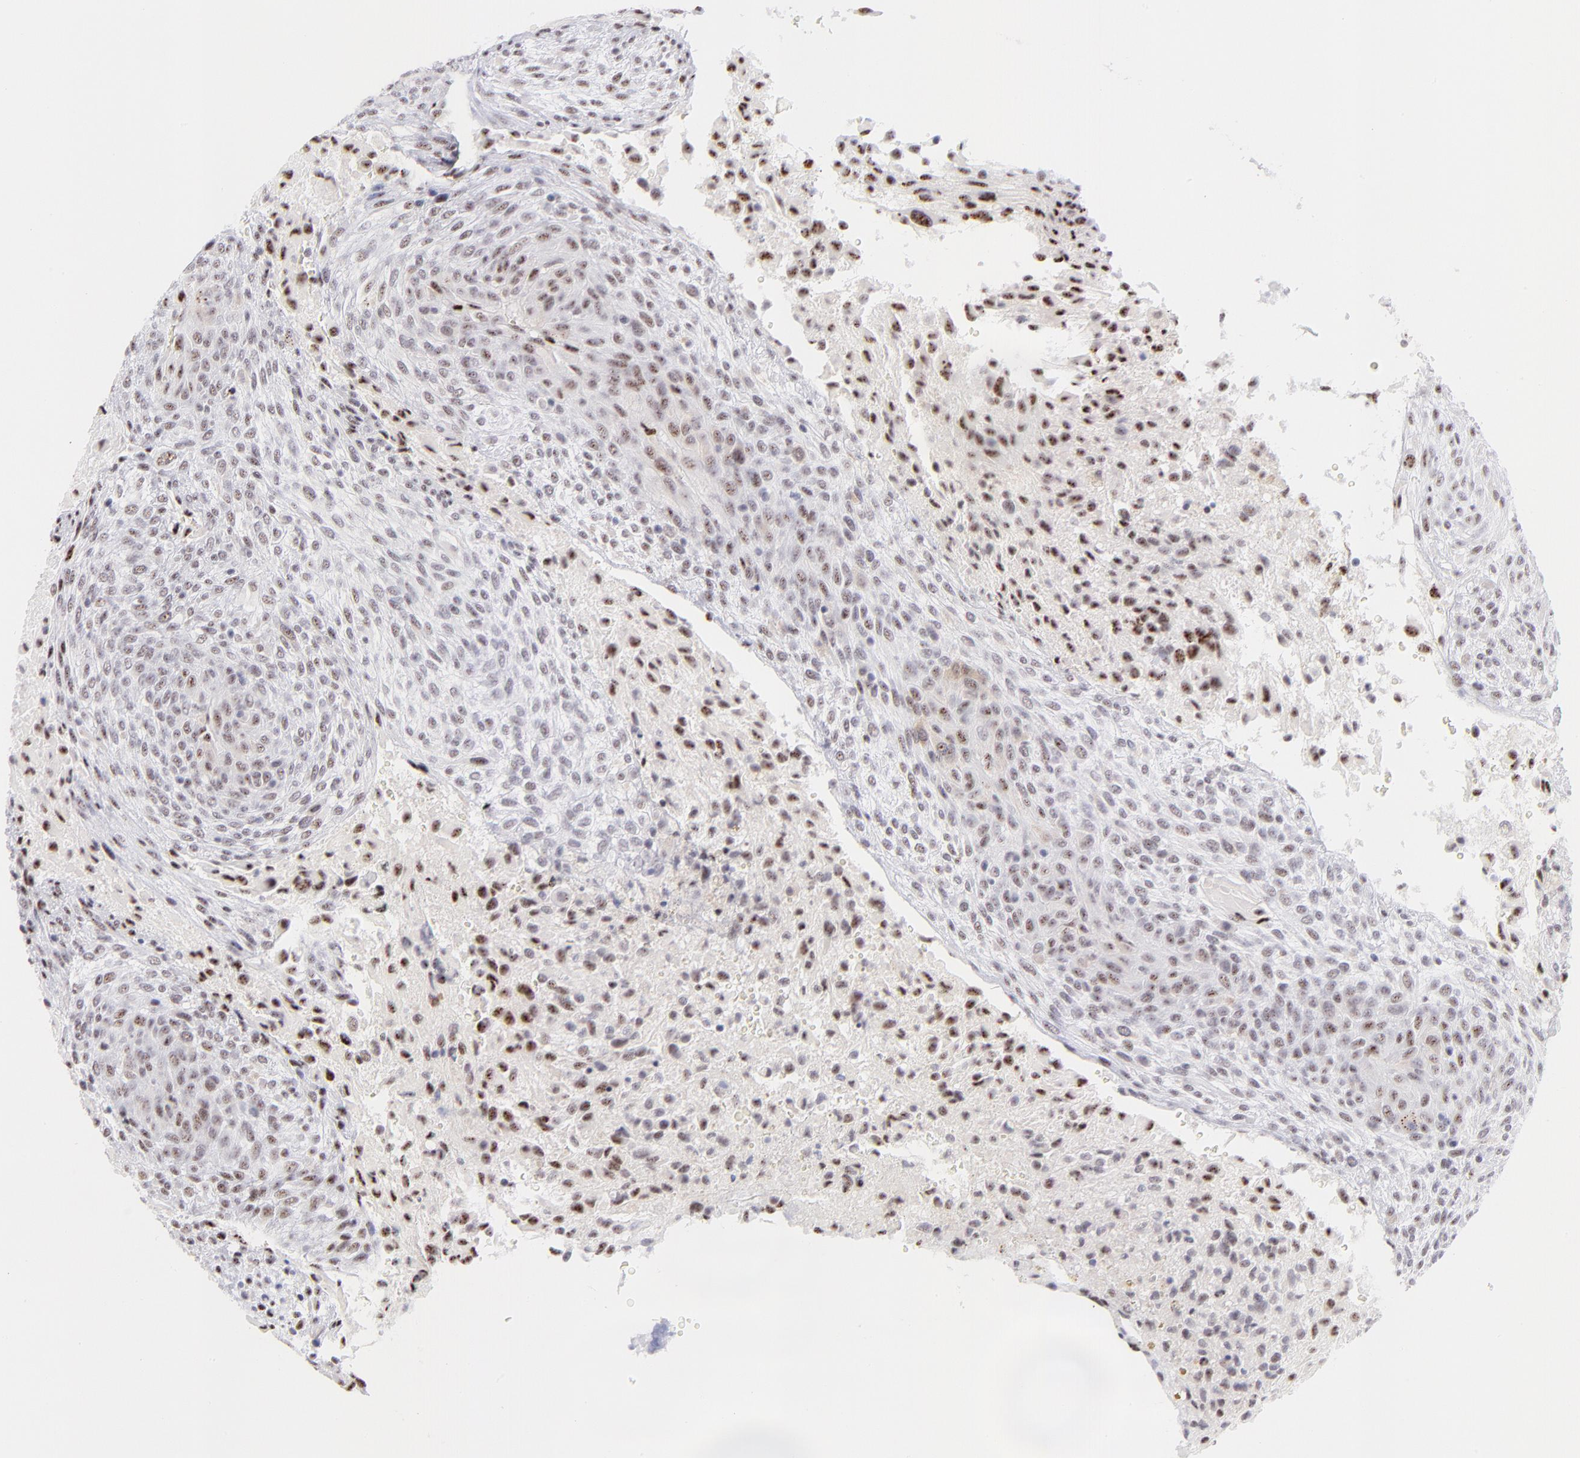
{"staining": {"intensity": "moderate", "quantity": ">75%", "location": "nuclear"}, "tissue": "glioma", "cell_type": "Tumor cells", "image_type": "cancer", "snomed": [{"axis": "morphology", "description": "Glioma, malignant, High grade"}, {"axis": "topography", "description": "Cerebral cortex"}], "caption": "Protein staining displays moderate nuclear positivity in about >75% of tumor cells in glioma.", "gene": "CDC25C", "patient": {"sex": "female", "age": 55}}